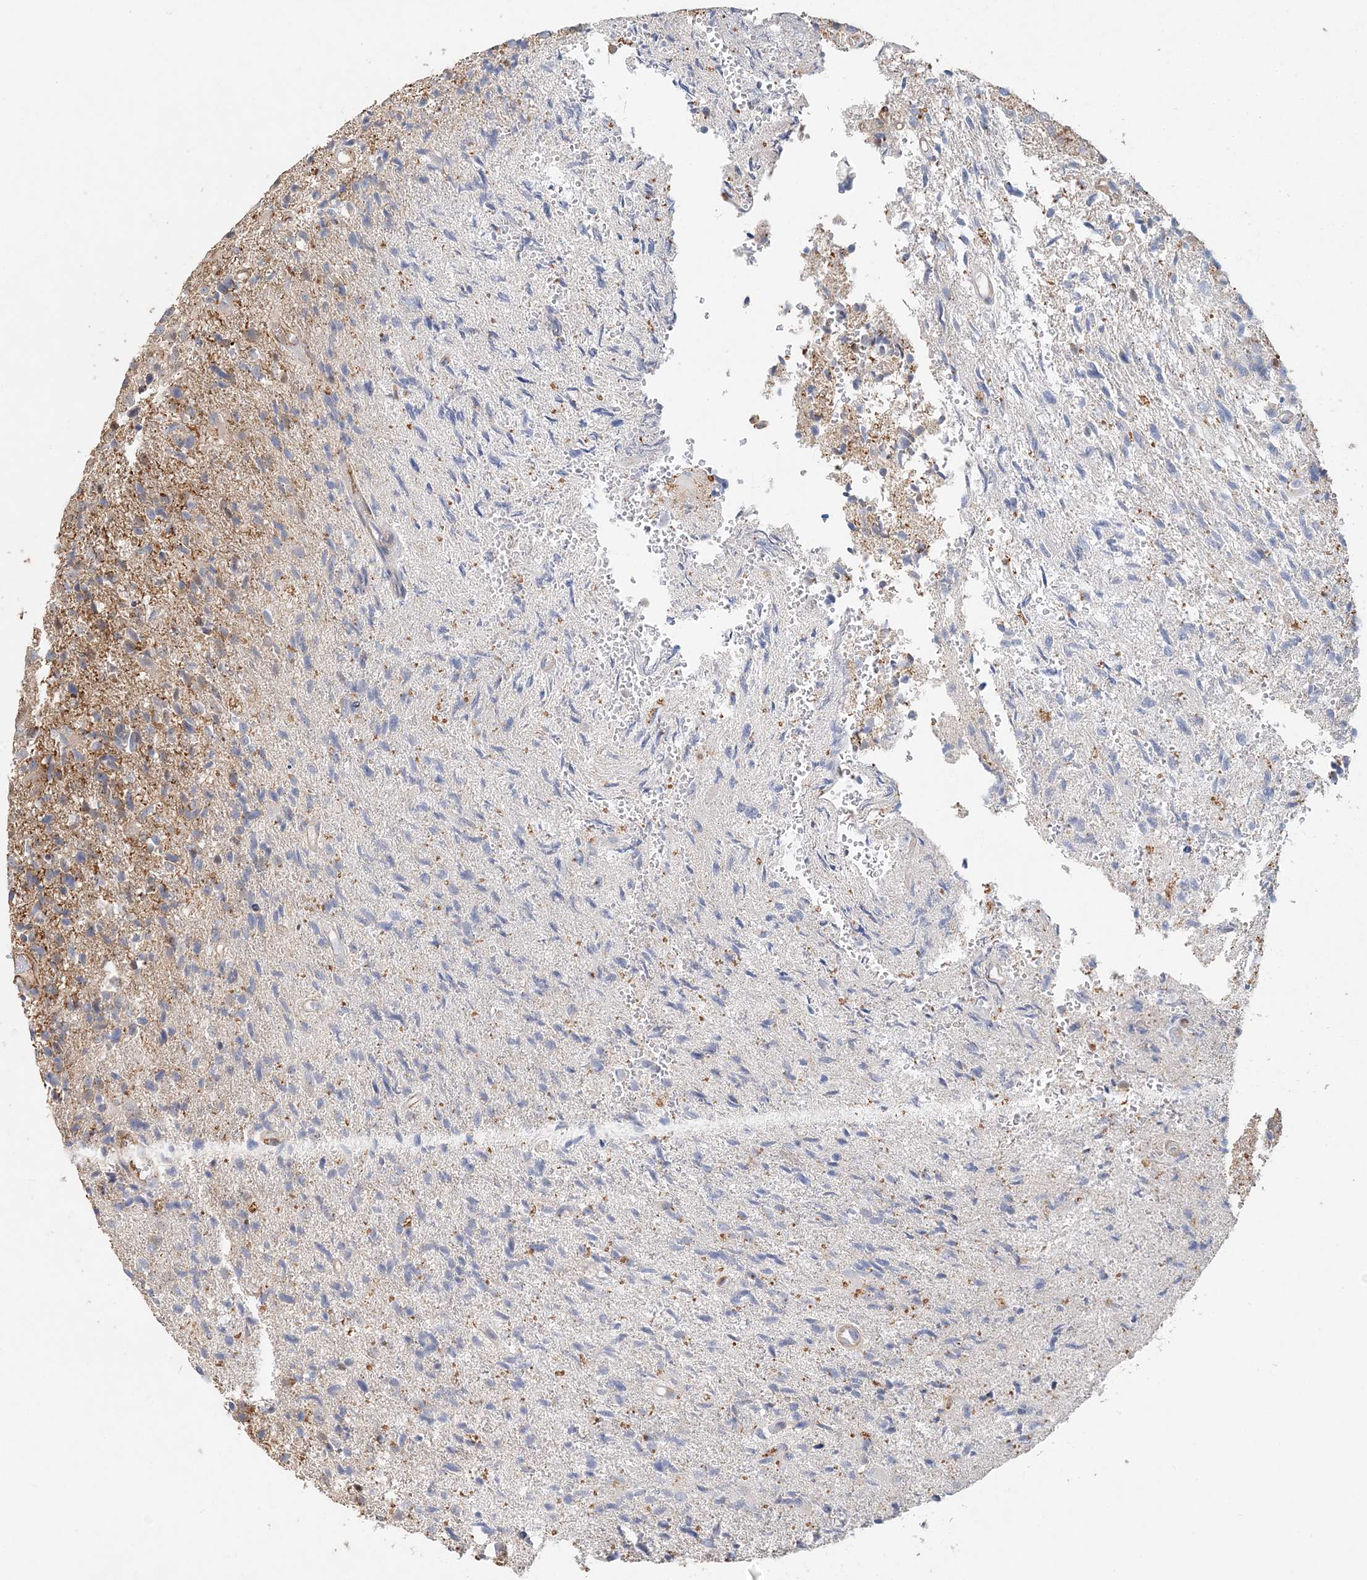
{"staining": {"intensity": "negative", "quantity": "none", "location": "none"}, "tissue": "glioma", "cell_type": "Tumor cells", "image_type": "cancer", "snomed": [{"axis": "morphology", "description": "Glioma, malignant, High grade"}, {"axis": "topography", "description": "Brain"}], "caption": "Immunohistochemical staining of human malignant high-grade glioma demonstrates no significant positivity in tumor cells.", "gene": "MAT2B", "patient": {"sex": "male", "age": 72}}